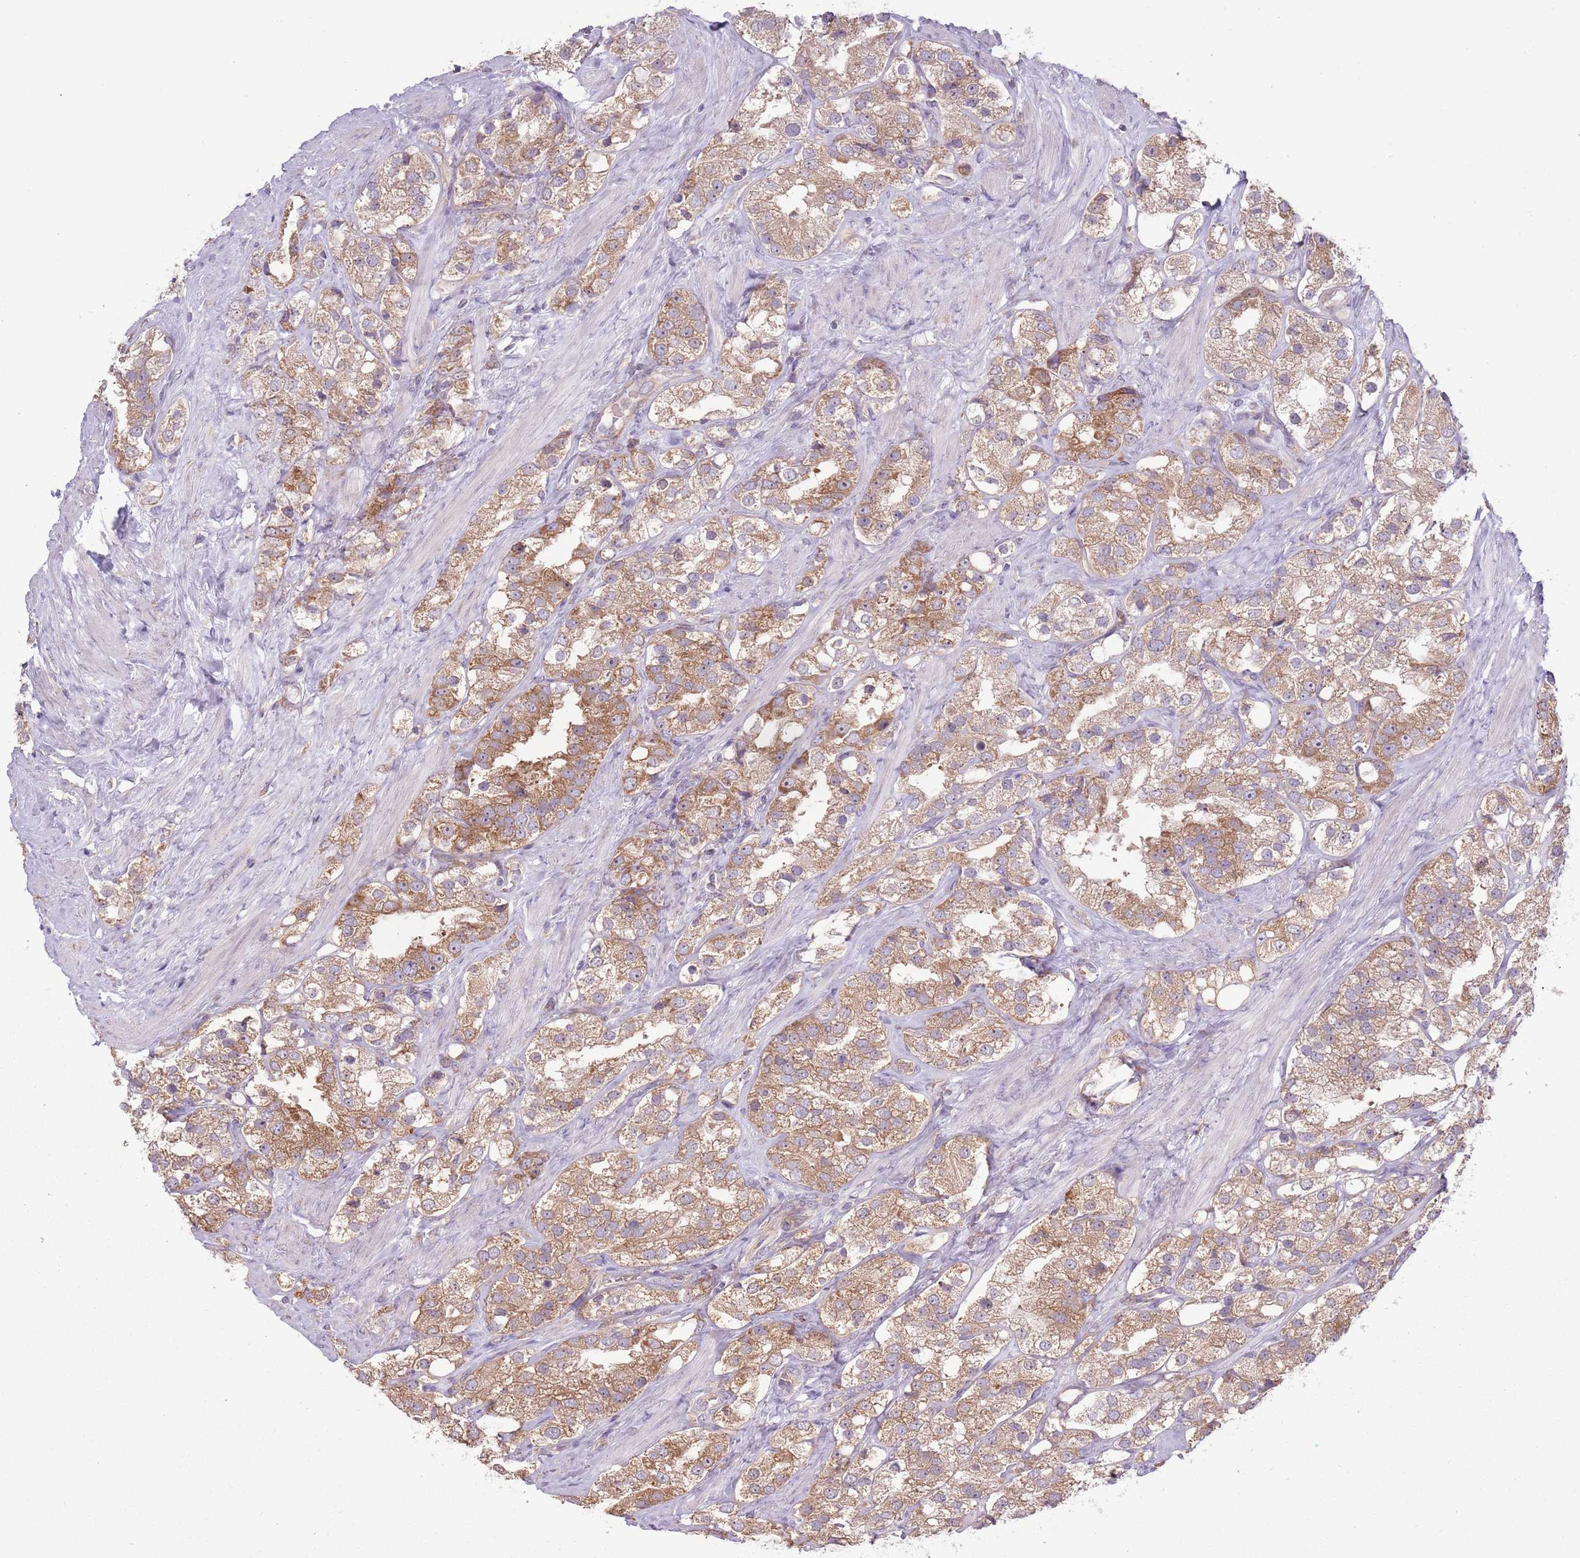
{"staining": {"intensity": "moderate", "quantity": ">75%", "location": "cytoplasmic/membranous"}, "tissue": "prostate cancer", "cell_type": "Tumor cells", "image_type": "cancer", "snomed": [{"axis": "morphology", "description": "Adenocarcinoma, NOS"}, {"axis": "topography", "description": "Prostate"}], "caption": "Prostate cancer (adenocarcinoma) stained for a protein displays moderate cytoplasmic/membranous positivity in tumor cells.", "gene": "RPL17-C18orf32", "patient": {"sex": "male", "age": 79}}